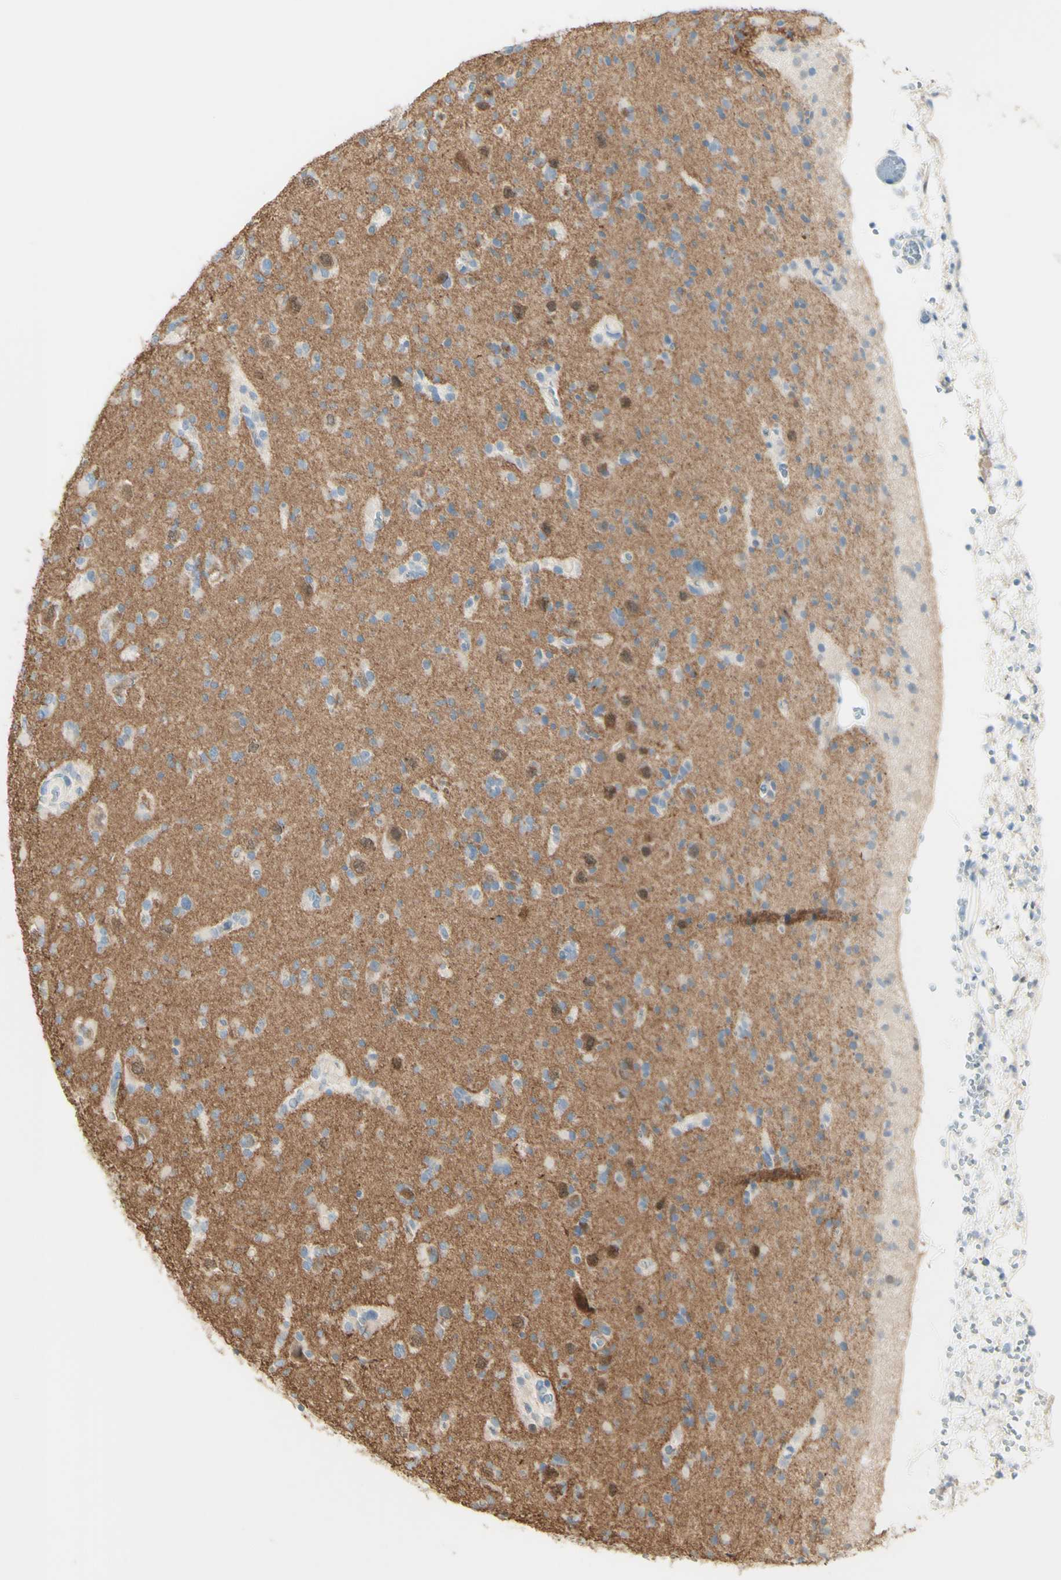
{"staining": {"intensity": "moderate", "quantity": "<25%", "location": "cytoplasmic/membranous"}, "tissue": "glioma", "cell_type": "Tumor cells", "image_type": "cancer", "snomed": [{"axis": "morphology", "description": "Glioma, malignant, Low grade"}, {"axis": "topography", "description": "Brain"}], "caption": "High-magnification brightfield microscopy of glioma stained with DAB (3,3'-diaminobenzidine) (brown) and counterstained with hematoxylin (blue). tumor cells exhibit moderate cytoplasmic/membranous staining is appreciated in about<25% of cells.", "gene": "TSPAN1", "patient": {"sex": "female", "age": 22}}